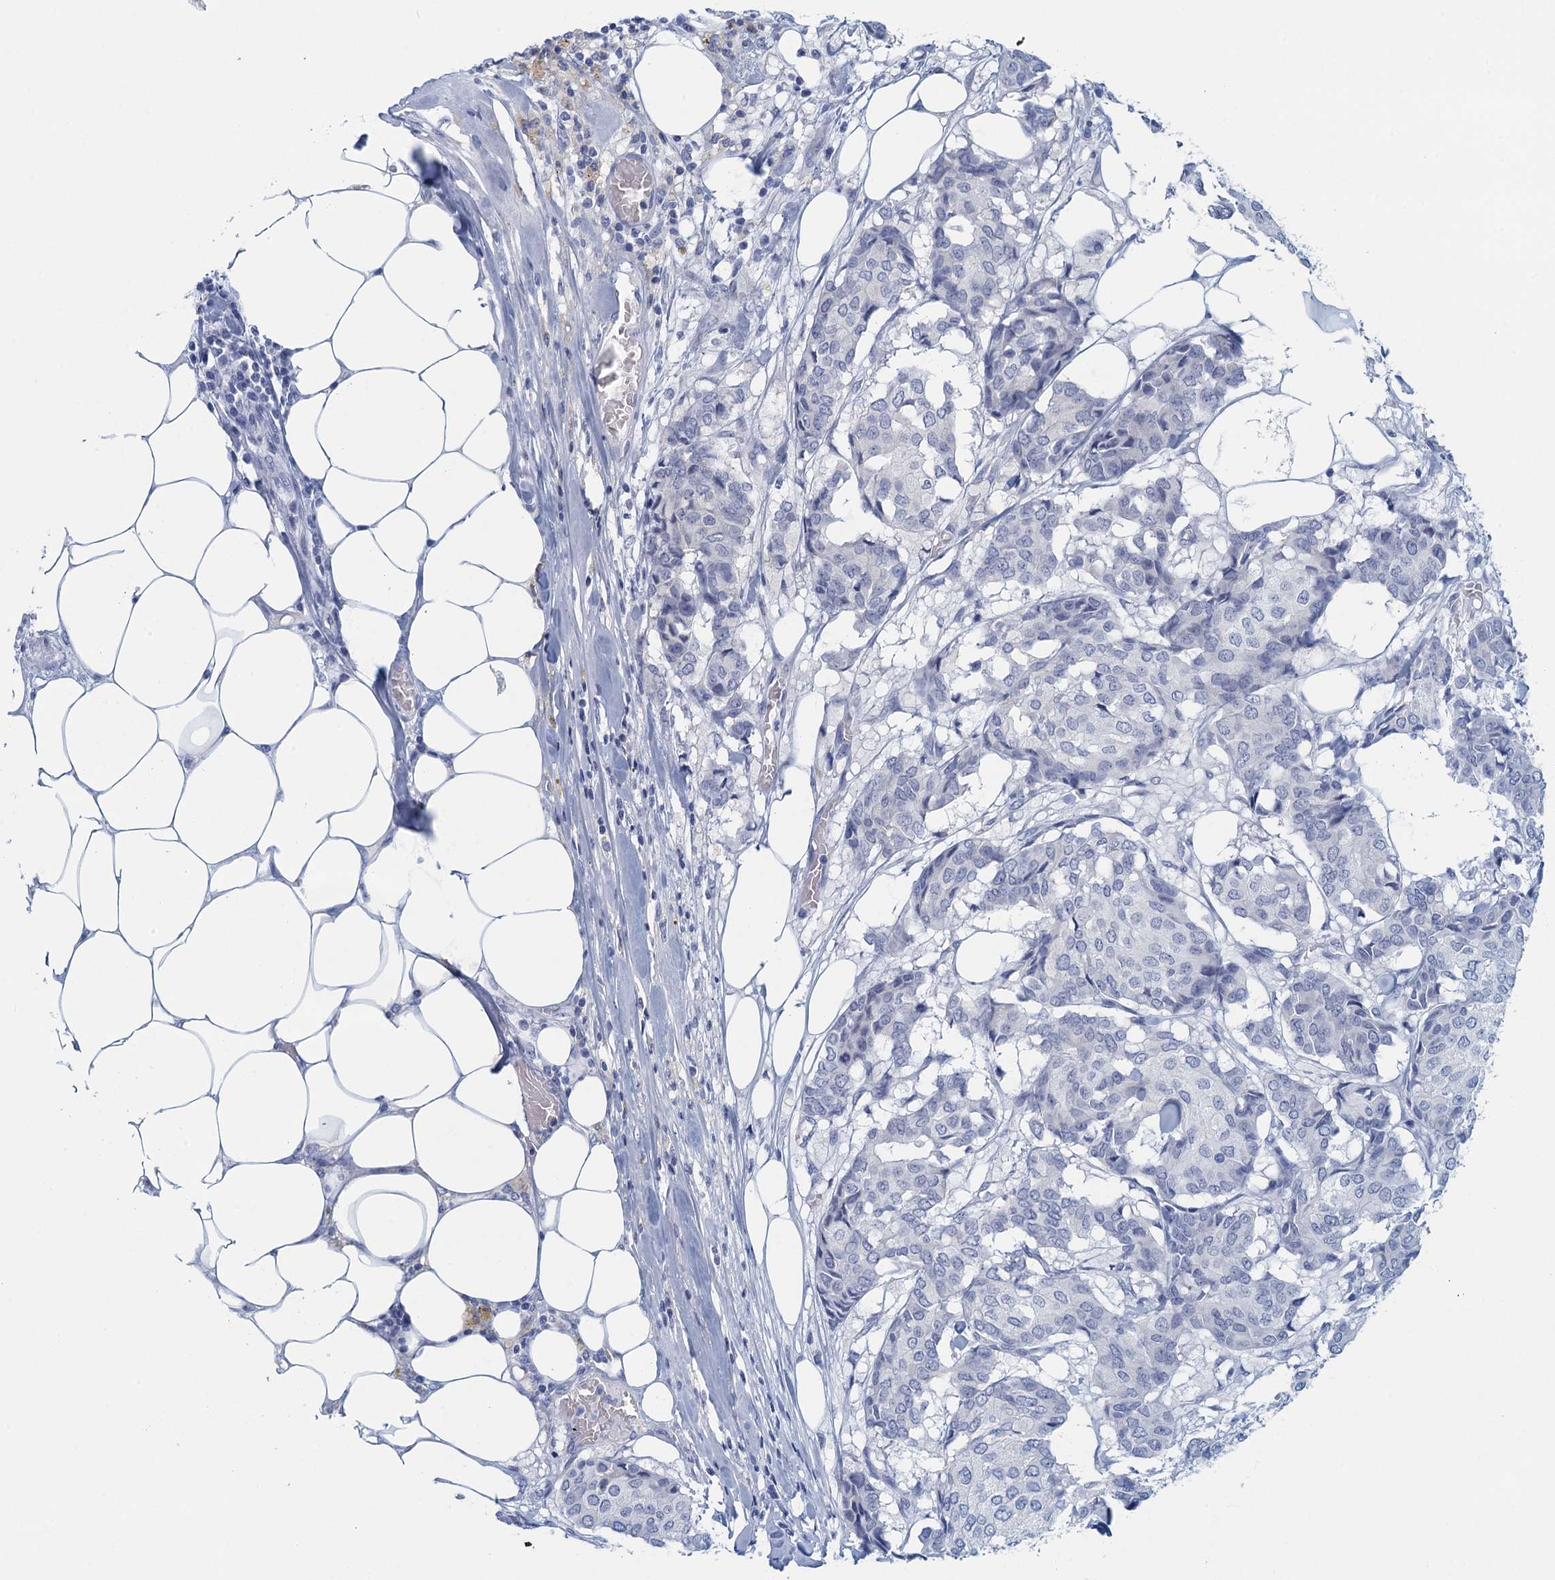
{"staining": {"intensity": "negative", "quantity": "none", "location": "none"}, "tissue": "breast cancer", "cell_type": "Tumor cells", "image_type": "cancer", "snomed": [{"axis": "morphology", "description": "Duct carcinoma"}, {"axis": "topography", "description": "Breast"}], "caption": "Breast cancer (intraductal carcinoma) stained for a protein using IHC shows no expression tumor cells.", "gene": "CYP51A1", "patient": {"sex": "female", "age": 75}}